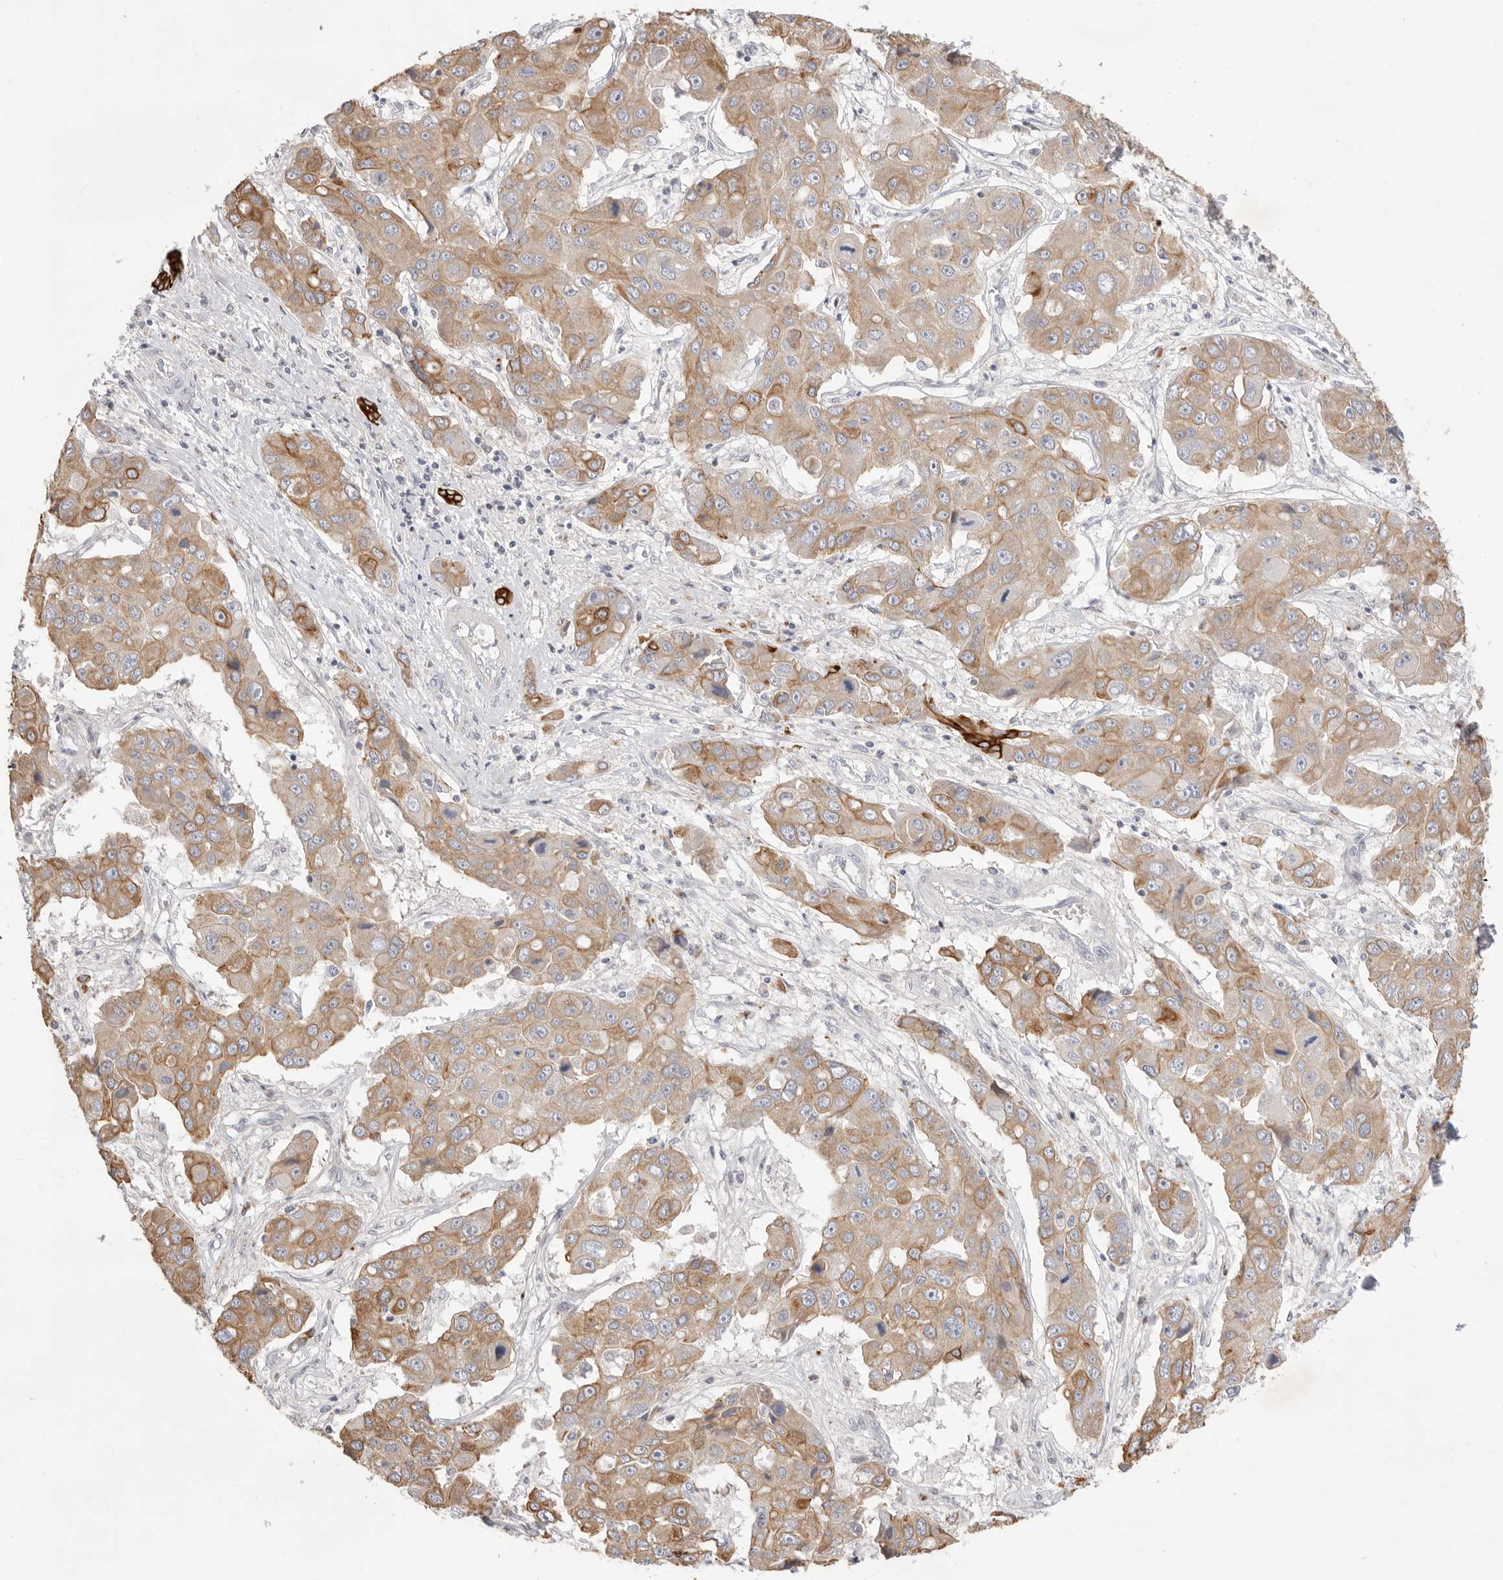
{"staining": {"intensity": "moderate", "quantity": ">75%", "location": "cytoplasmic/membranous"}, "tissue": "liver cancer", "cell_type": "Tumor cells", "image_type": "cancer", "snomed": [{"axis": "morphology", "description": "Cholangiocarcinoma"}, {"axis": "topography", "description": "Liver"}], "caption": "Immunohistochemical staining of cholangiocarcinoma (liver) reveals medium levels of moderate cytoplasmic/membranous protein positivity in approximately >75% of tumor cells.", "gene": "USH1C", "patient": {"sex": "male", "age": 67}}